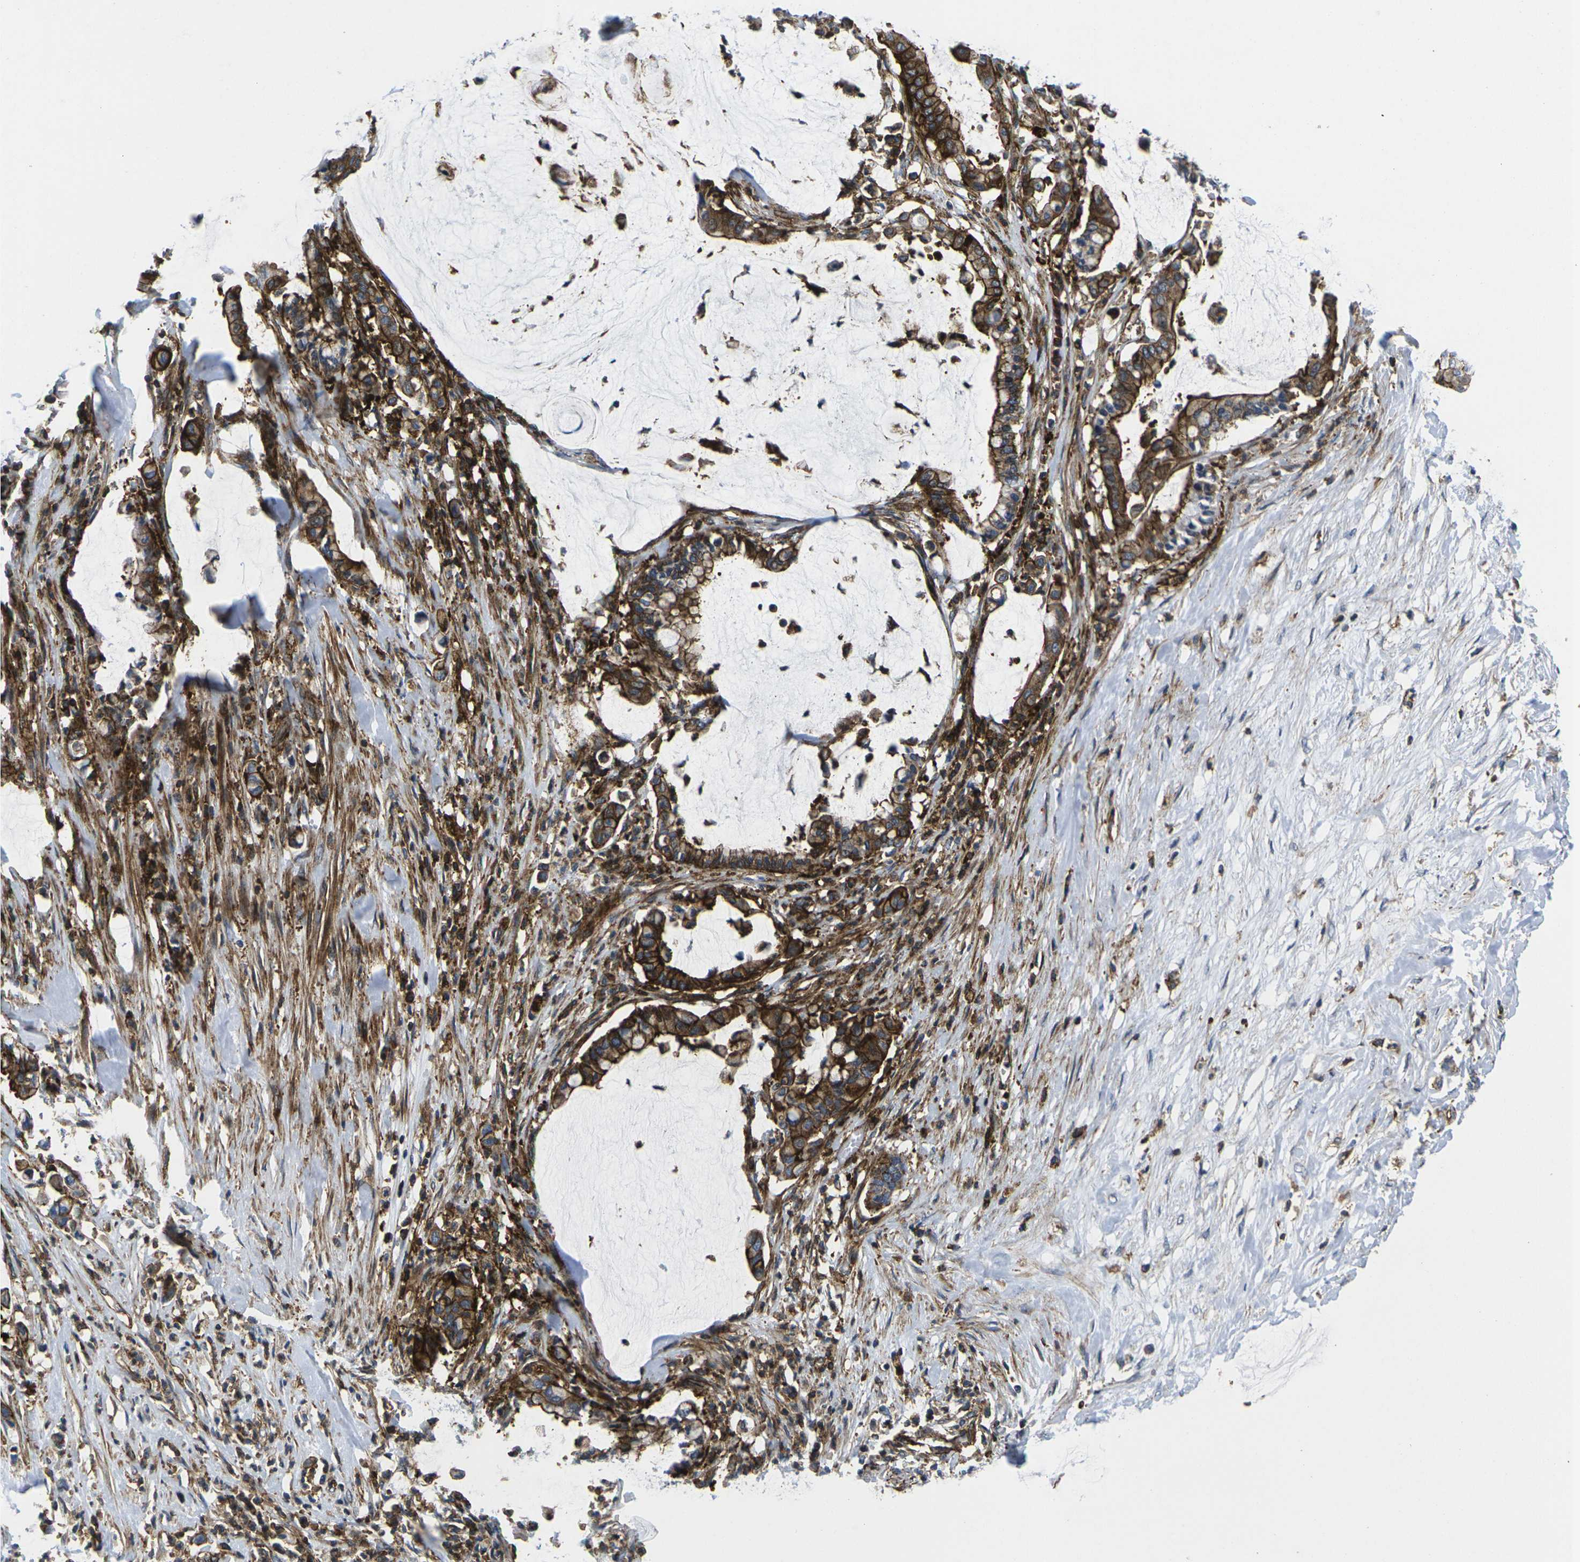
{"staining": {"intensity": "strong", "quantity": ">75%", "location": "cytoplasmic/membranous"}, "tissue": "pancreatic cancer", "cell_type": "Tumor cells", "image_type": "cancer", "snomed": [{"axis": "morphology", "description": "Adenocarcinoma, NOS"}, {"axis": "topography", "description": "Pancreas"}], "caption": "Adenocarcinoma (pancreatic) stained with a protein marker reveals strong staining in tumor cells.", "gene": "IQGAP1", "patient": {"sex": "male", "age": 41}}